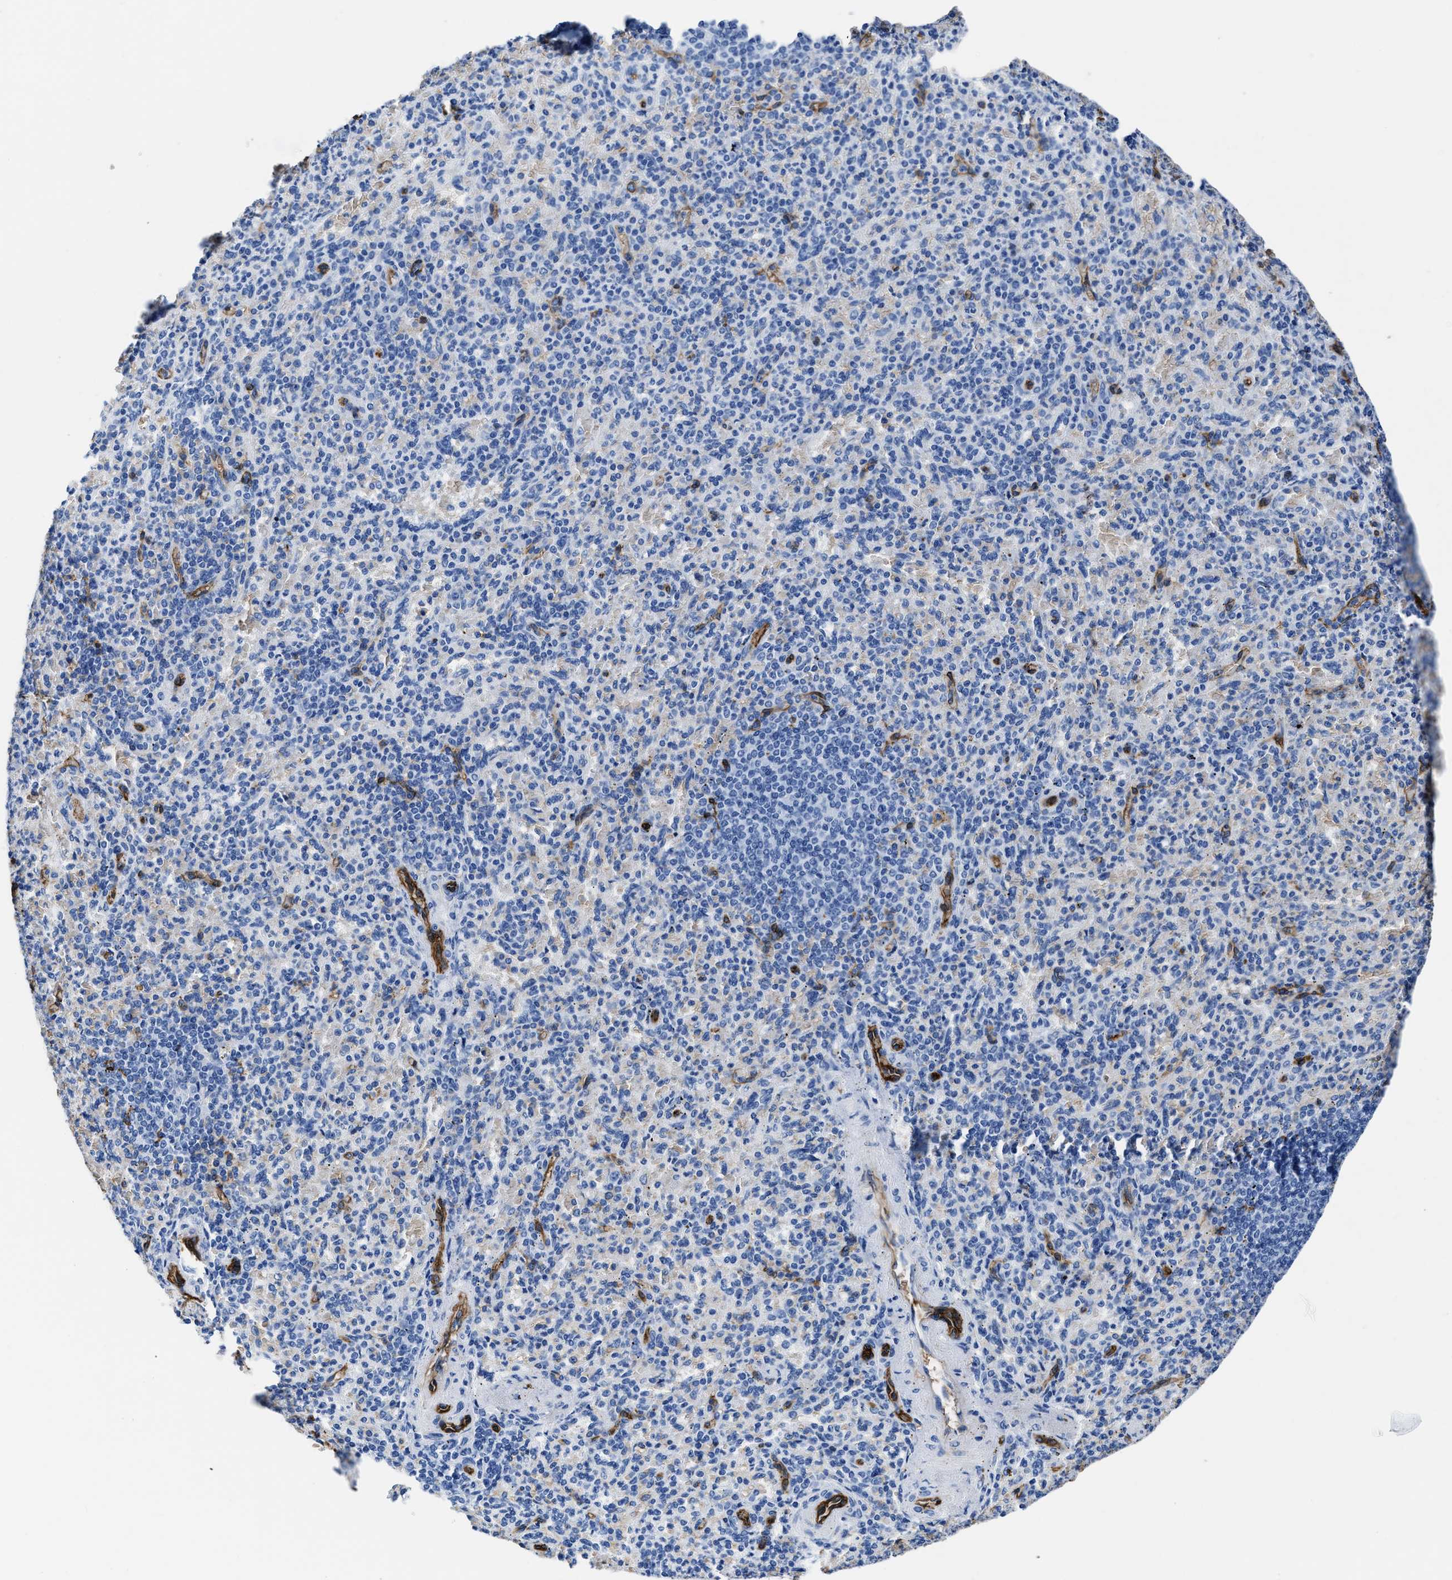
{"staining": {"intensity": "negative", "quantity": "none", "location": "none"}, "tissue": "spleen", "cell_type": "Cells in red pulp", "image_type": "normal", "snomed": [{"axis": "morphology", "description": "Normal tissue, NOS"}, {"axis": "topography", "description": "Spleen"}], "caption": "Immunohistochemical staining of normal human spleen displays no significant expression in cells in red pulp.", "gene": "AQP1", "patient": {"sex": "female", "age": 74}}